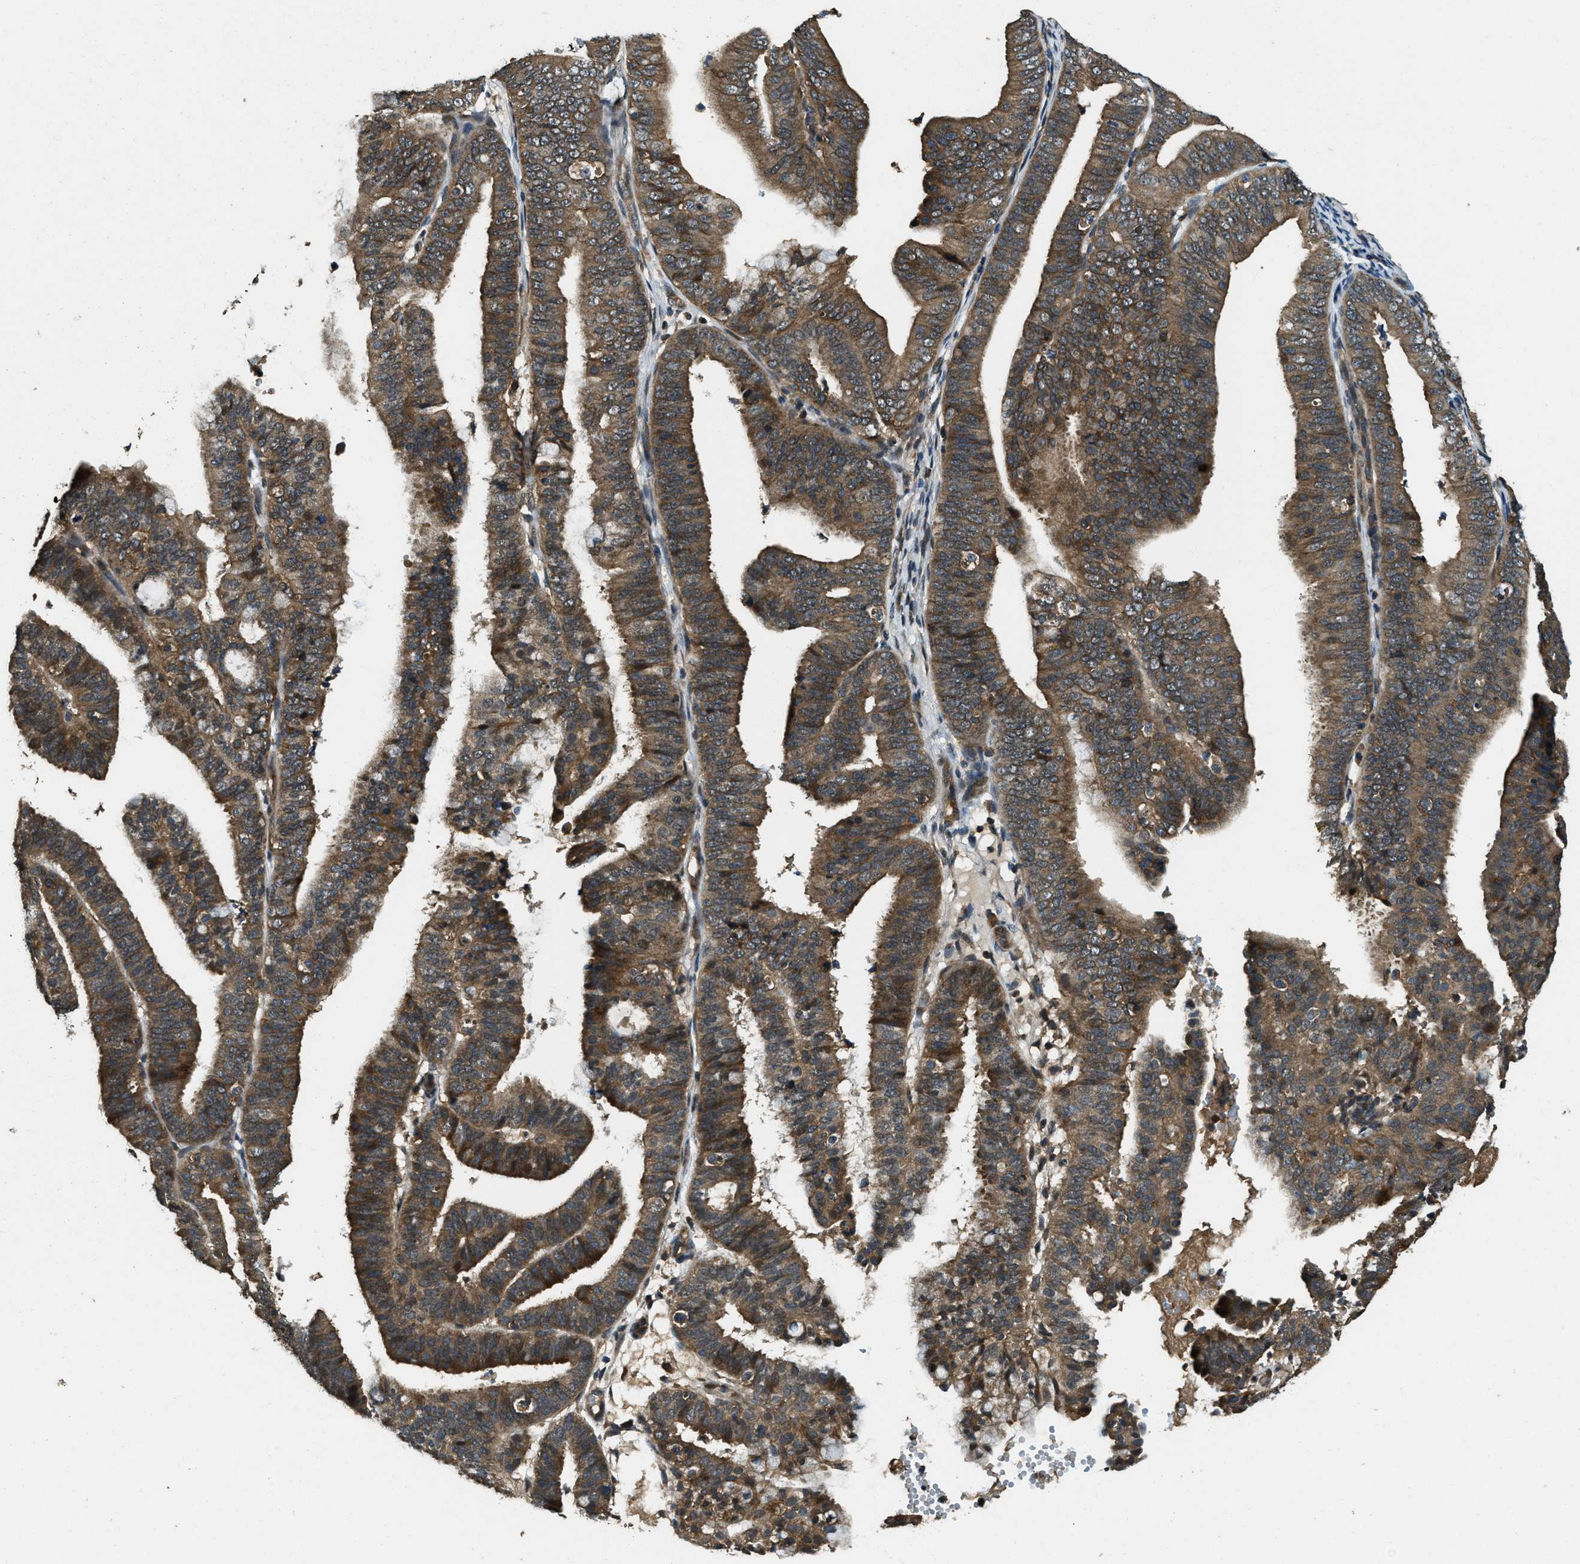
{"staining": {"intensity": "moderate", "quantity": ">75%", "location": "cytoplasmic/membranous"}, "tissue": "endometrial cancer", "cell_type": "Tumor cells", "image_type": "cancer", "snomed": [{"axis": "morphology", "description": "Adenocarcinoma, NOS"}, {"axis": "topography", "description": "Endometrium"}], "caption": "Immunohistochemistry histopathology image of human endometrial cancer (adenocarcinoma) stained for a protein (brown), which exhibits medium levels of moderate cytoplasmic/membranous positivity in about >75% of tumor cells.", "gene": "ATP8B1", "patient": {"sex": "female", "age": 63}}